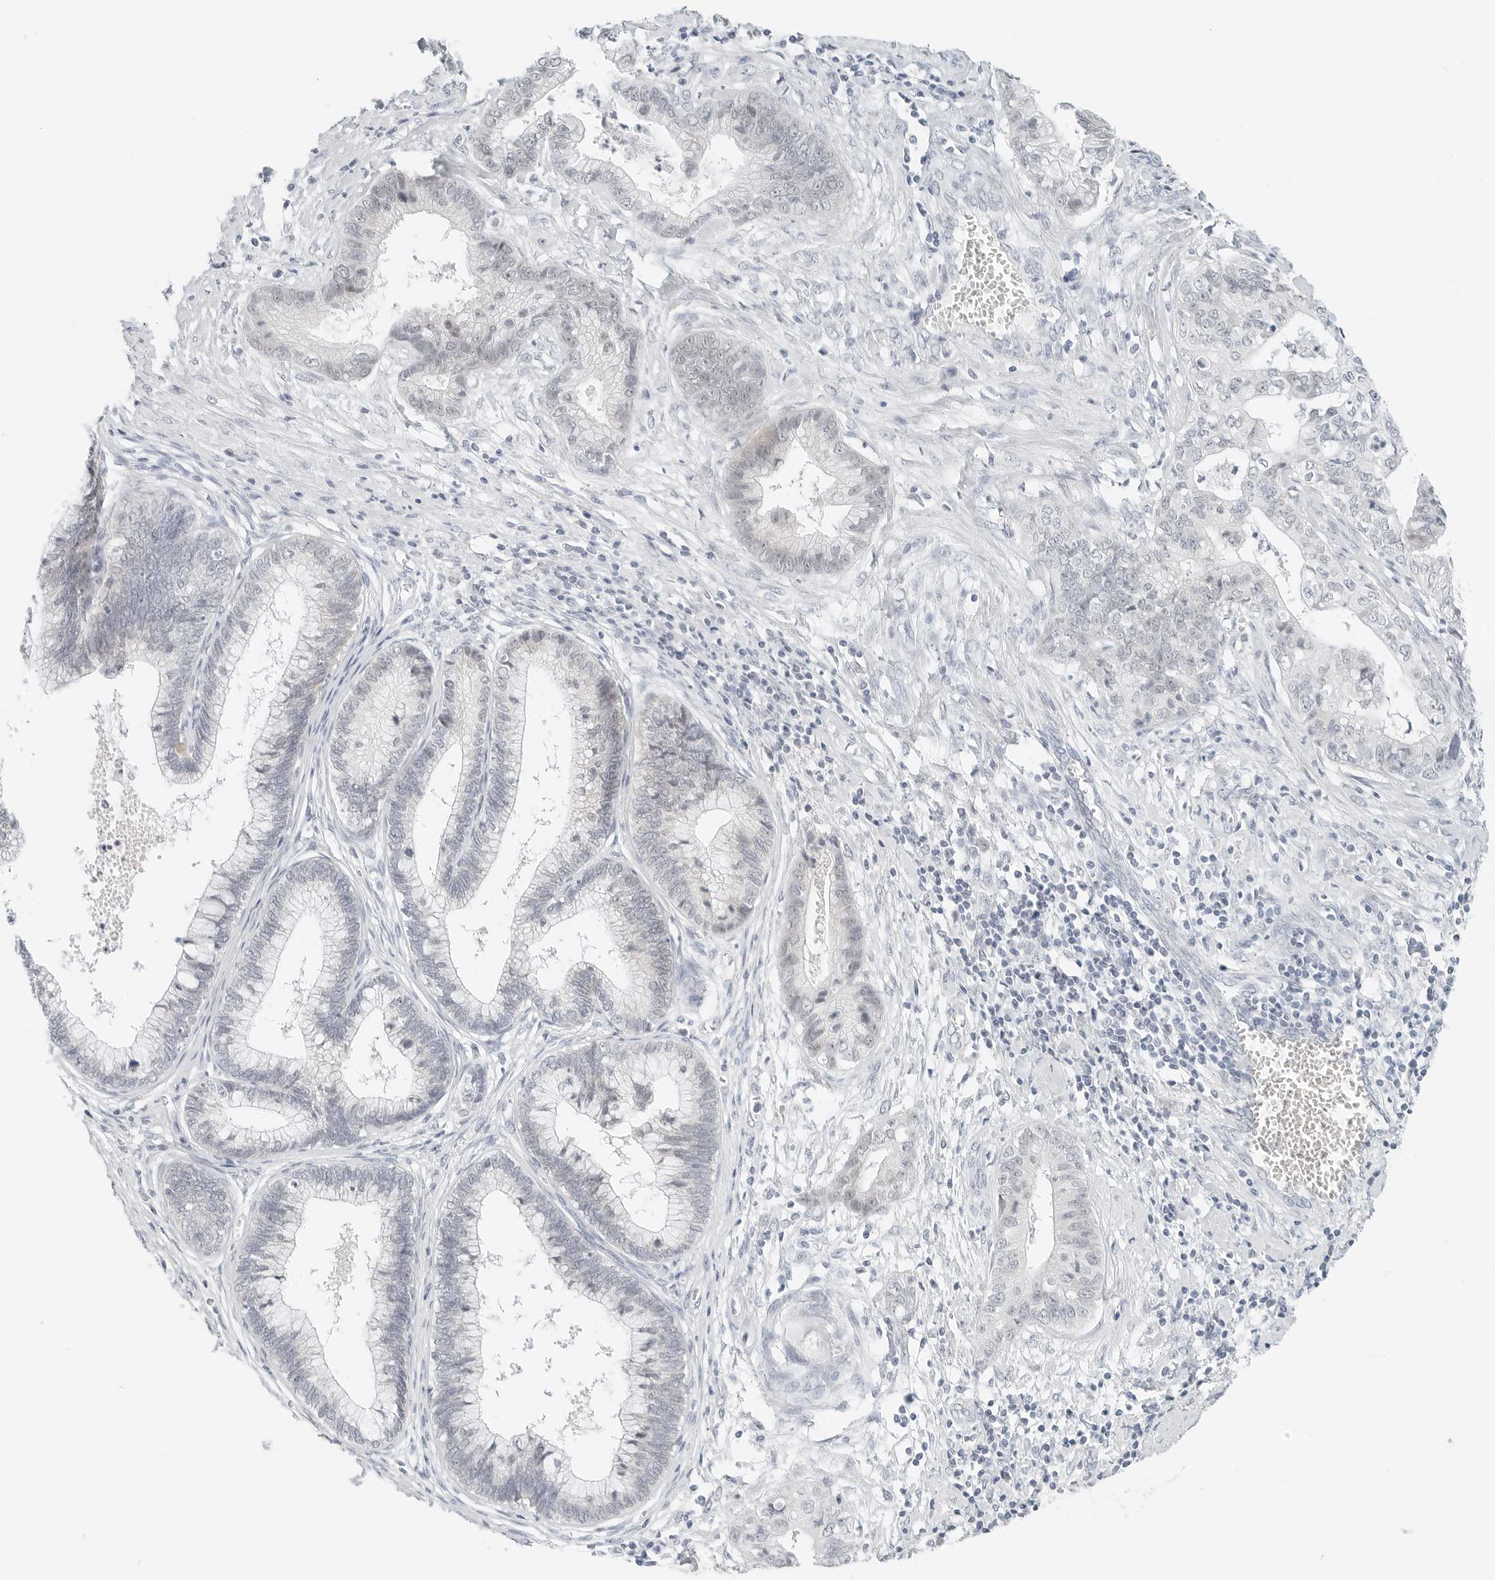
{"staining": {"intensity": "negative", "quantity": "none", "location": "none"}, "tissue": "cervical cancer", "cell_type": "Tumor cells", "image_type": "cancer", "snomed": [{"axis": "morphology", "description": "Adenocarcinoma, NOS"}, {"axis": "topography", "description": "Cervix"}], "caption": "Tumor cells show no significant expression in cervical adenocarcinoma.", "gene": "CCSAP", "patient": {"sex": "female", "age": 44}}